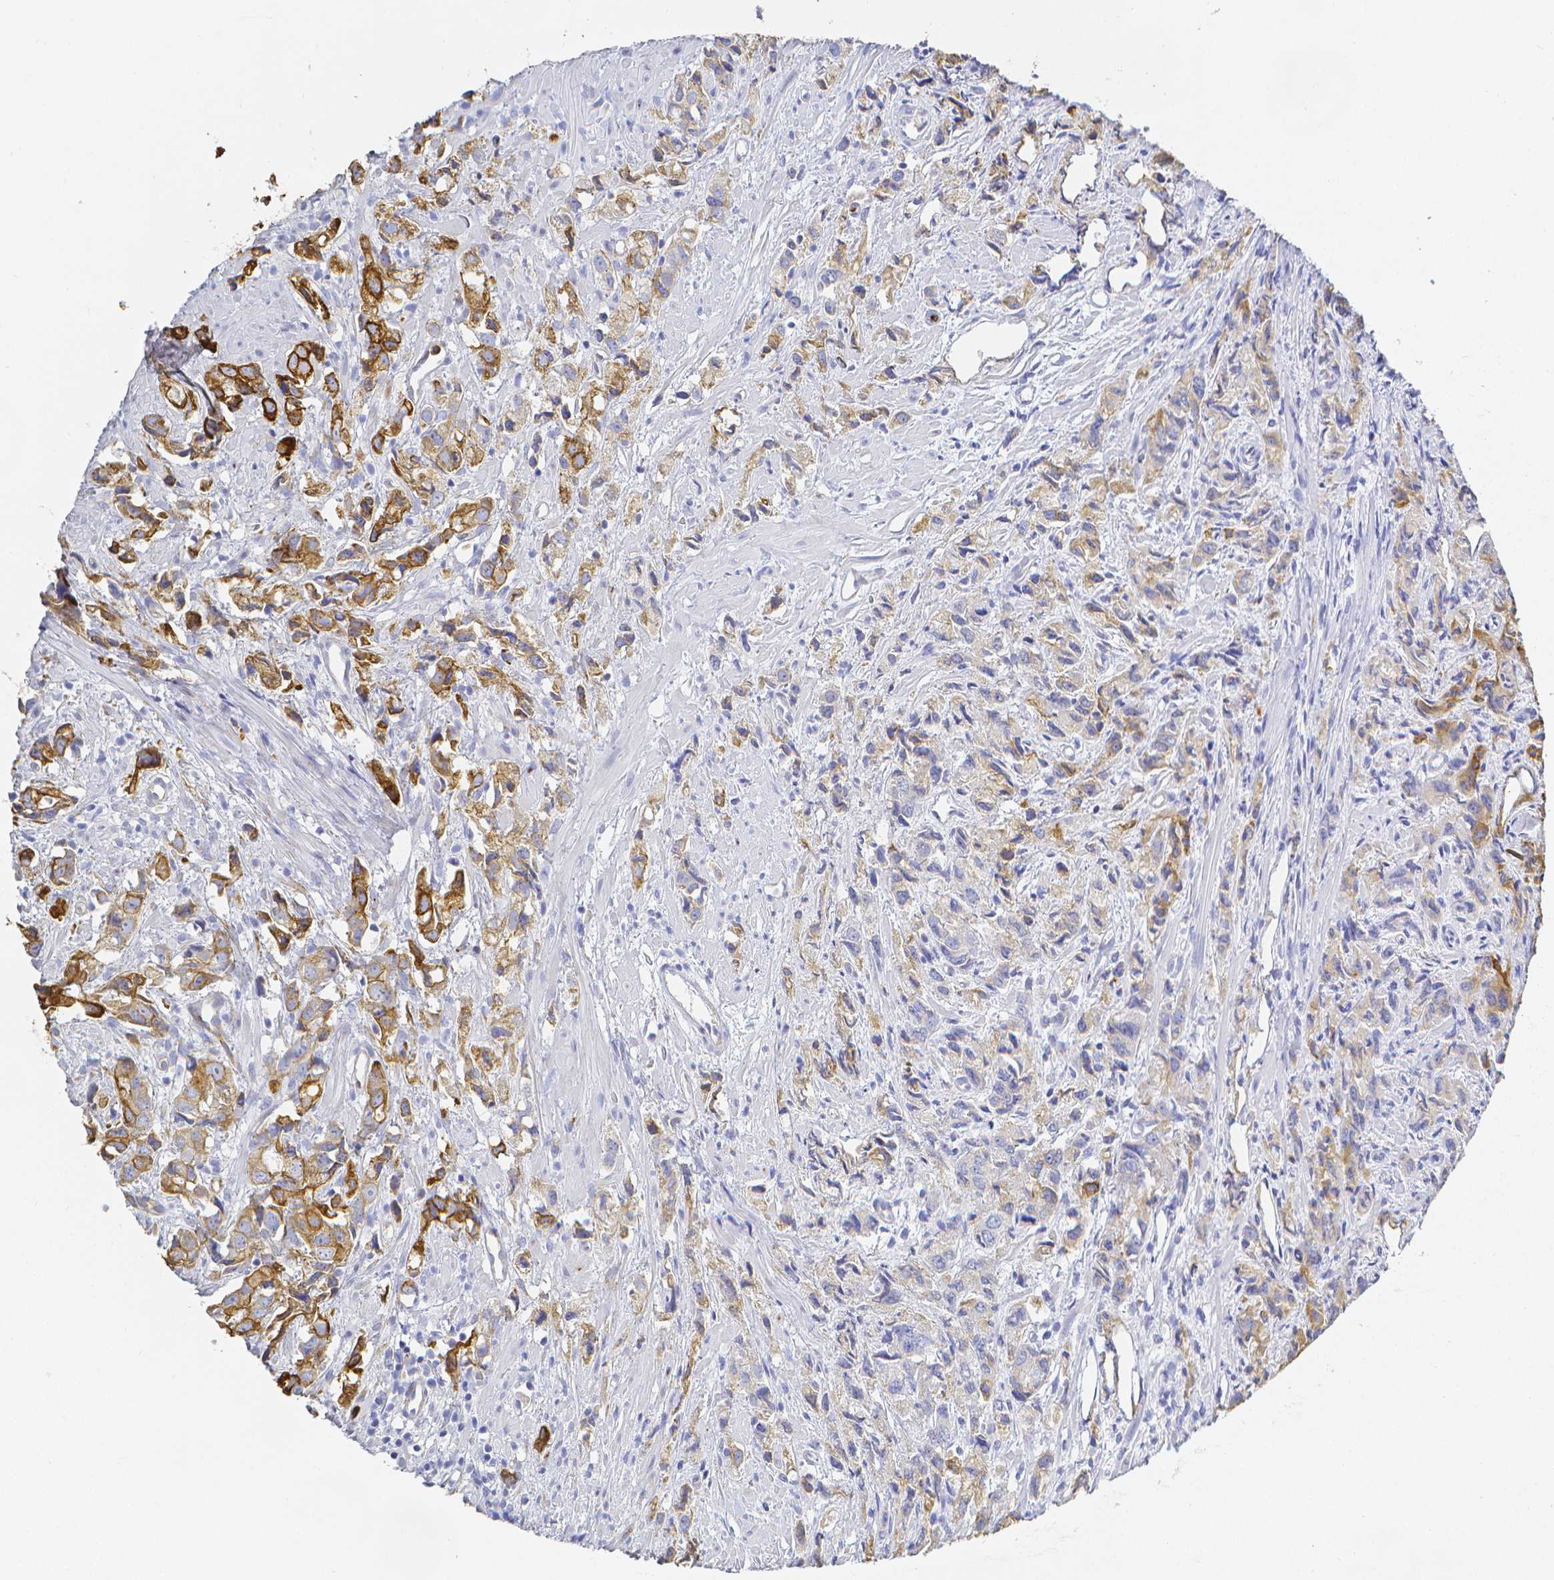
{"staining": {"intensity": "moderate", "quantity": "<25%", "location": "cytoplasmic/membranous"}, "tissue": "prostate cancer", "cell_type": "Tumor cells", "image_type": "cancer", "snomed": [{"axis": "morphology", "description": "Adenocarcinoma, High grade"}, {"axis": "topography", "description": "Prostate"}], "caption": "Immunohistochemical staining of prostate cancer exhibits moderate cytoplasmic/membranous protein expression in about <25% of tumor cells.", "gene": "SMURF1", "patient": {"sex": "male", "age": 58}}